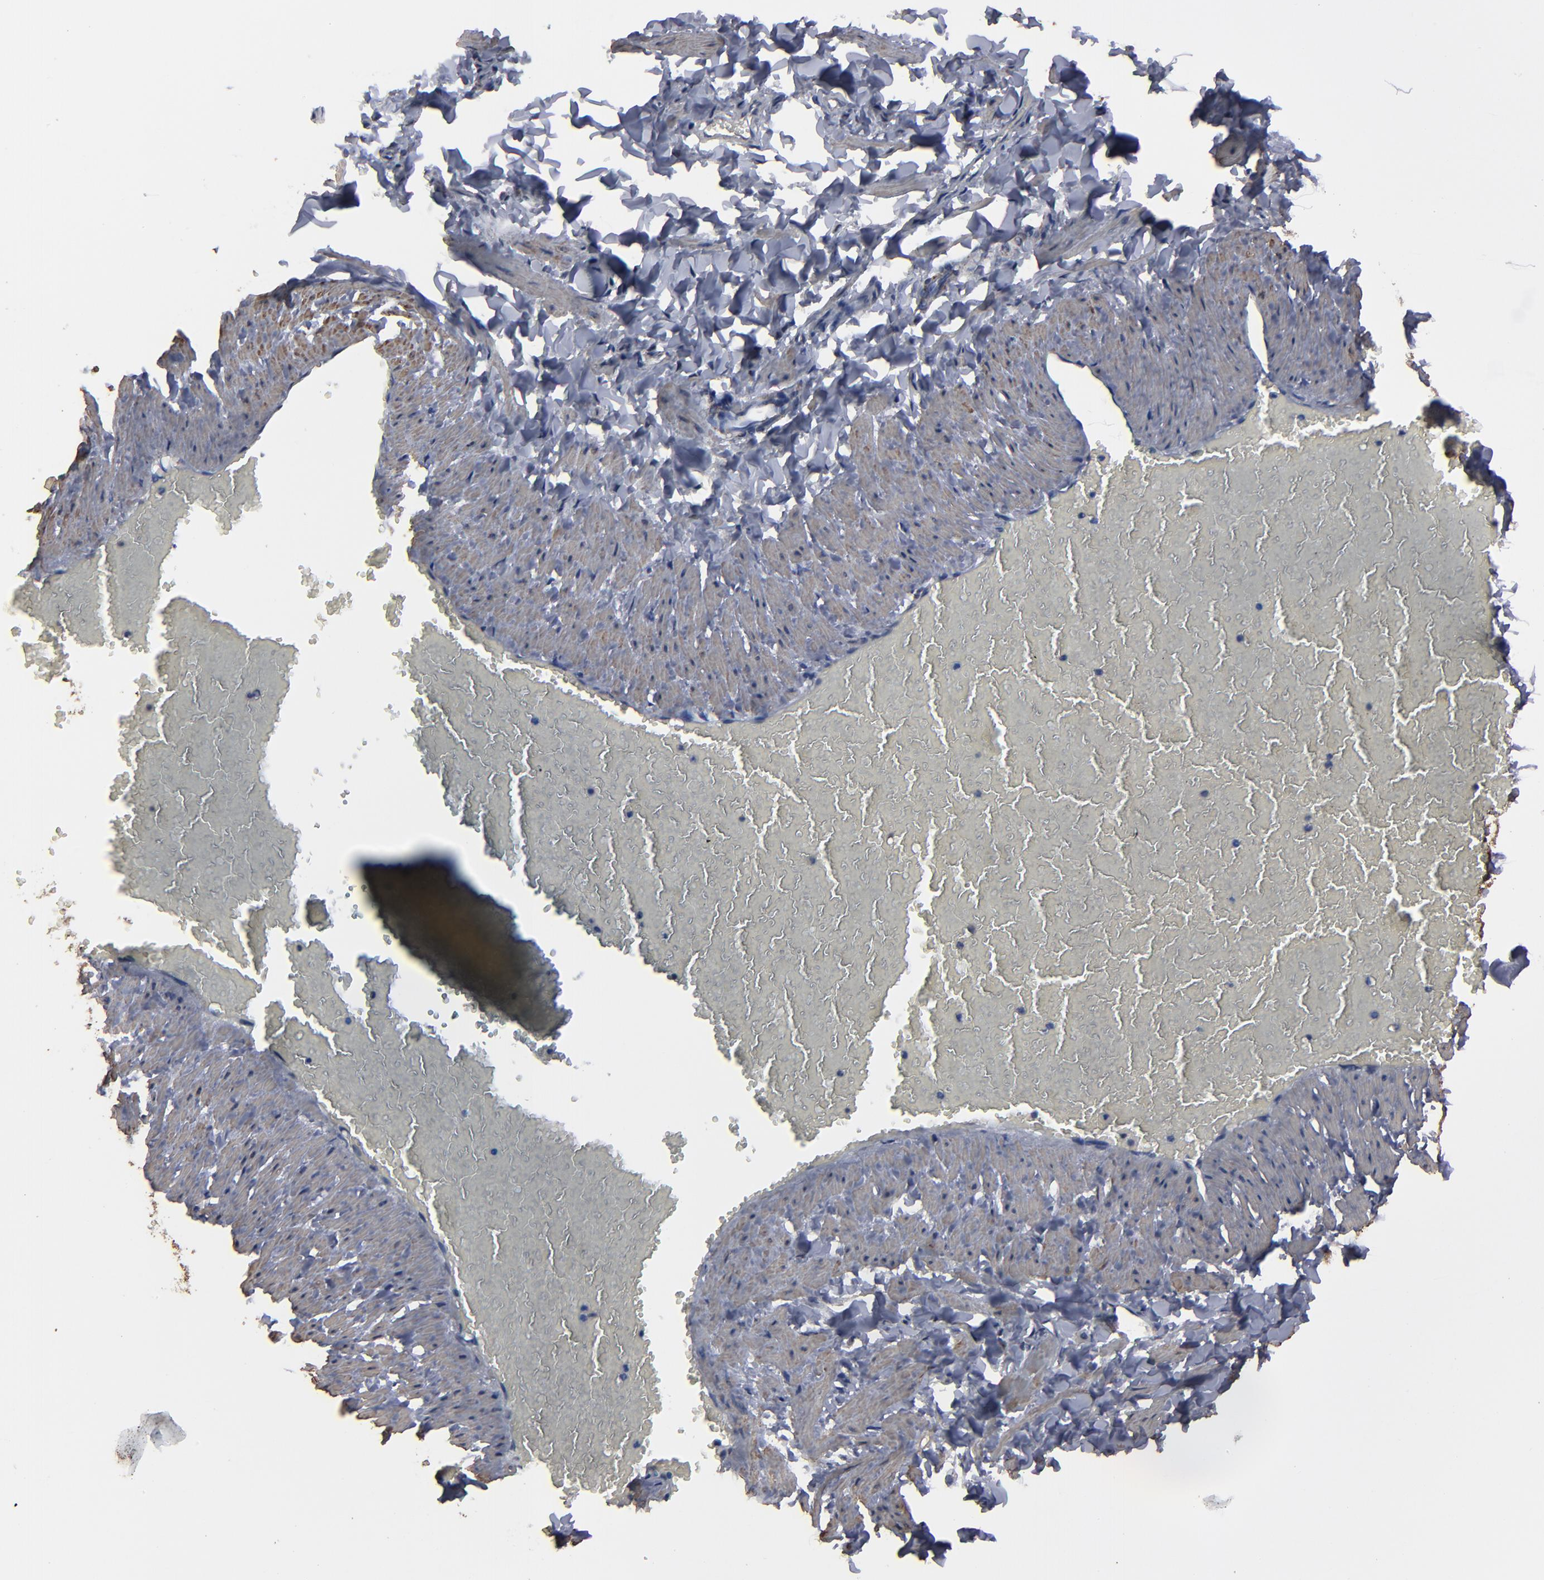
{"staining": {"intensity": "moderate", "quantity": "25%-75%", "location": "cytoplasmic/membranous"}, "tissue": "adipose tissue", "cell_type": "Adipocytes", "image_type": "normal", "snomed": [{"axis": "morphology", "description": "Normal tissue, NOS"}, {"axis": "topography", "description": "Vascular tissue"}], "caption": "Immunohistochemistry (DAB (3,3'-diaminobenzidine)) staining of unremarkable adipose tissue shows moderate cytoplasmic/membranous protein expression in approximately 25%-75% of adipocytes.", "gene": "BNIP3", "patient": {"sex": "male", "age": 41}}